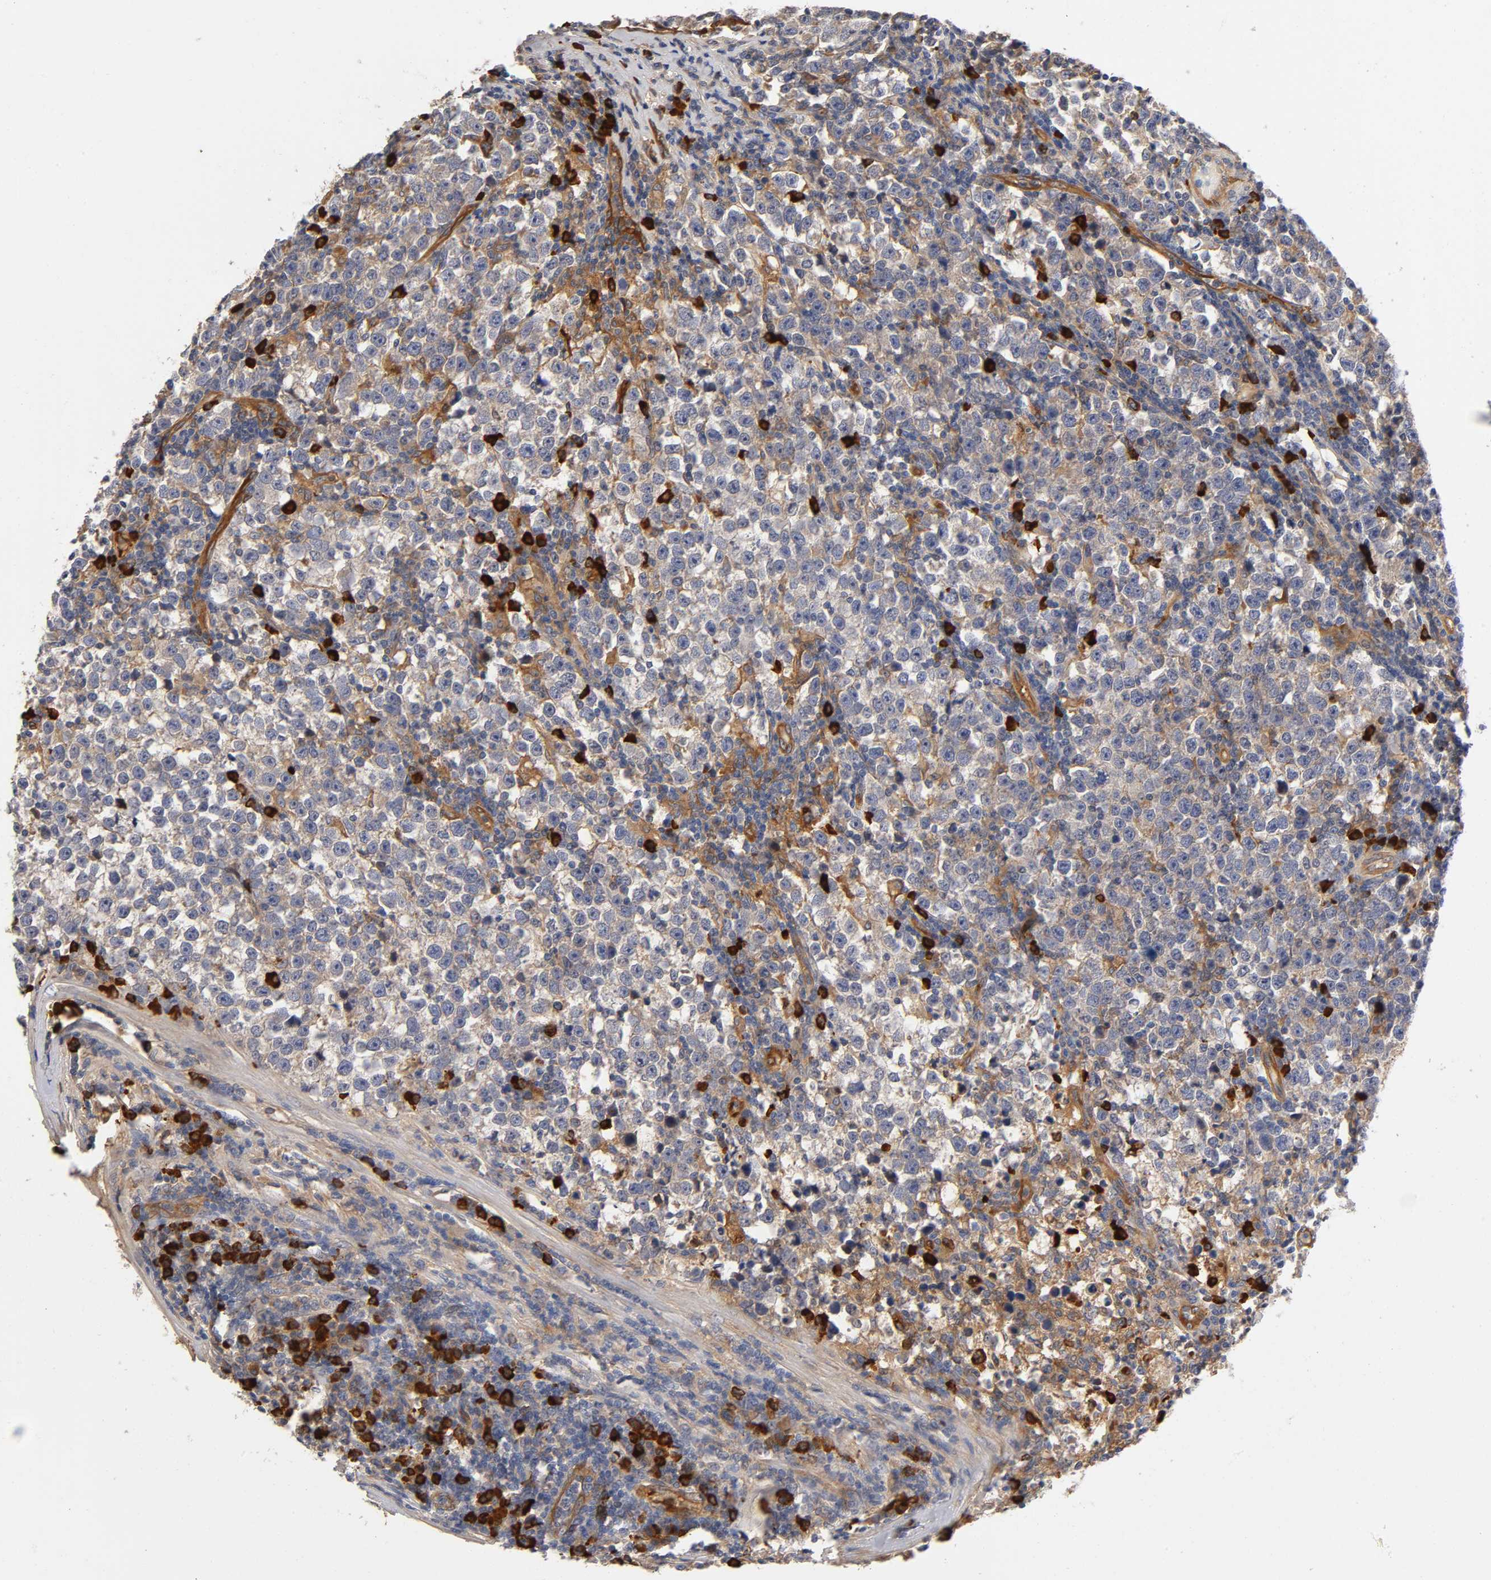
{"staining": {"intensity": "weak", "quantity": ">75%", "location": "cytoplasmic/membranous"}, "tissue": "testis cancer", "cell_type": "Tumor cells", "image_type": "cancer", "snomed": [{"axis": "morphology", "description": "Seminoma, NOS"}, {"axis": "topography", "description": "Testis"}], "caption": "IHC (DAB) staining of human seminoma (testis) displays weak cytoplasmic/membranous protein positivity in approximately >75% of tumor cells.", "gene": "NOVA1", "patient": {"sex": "male", "age": 43}}